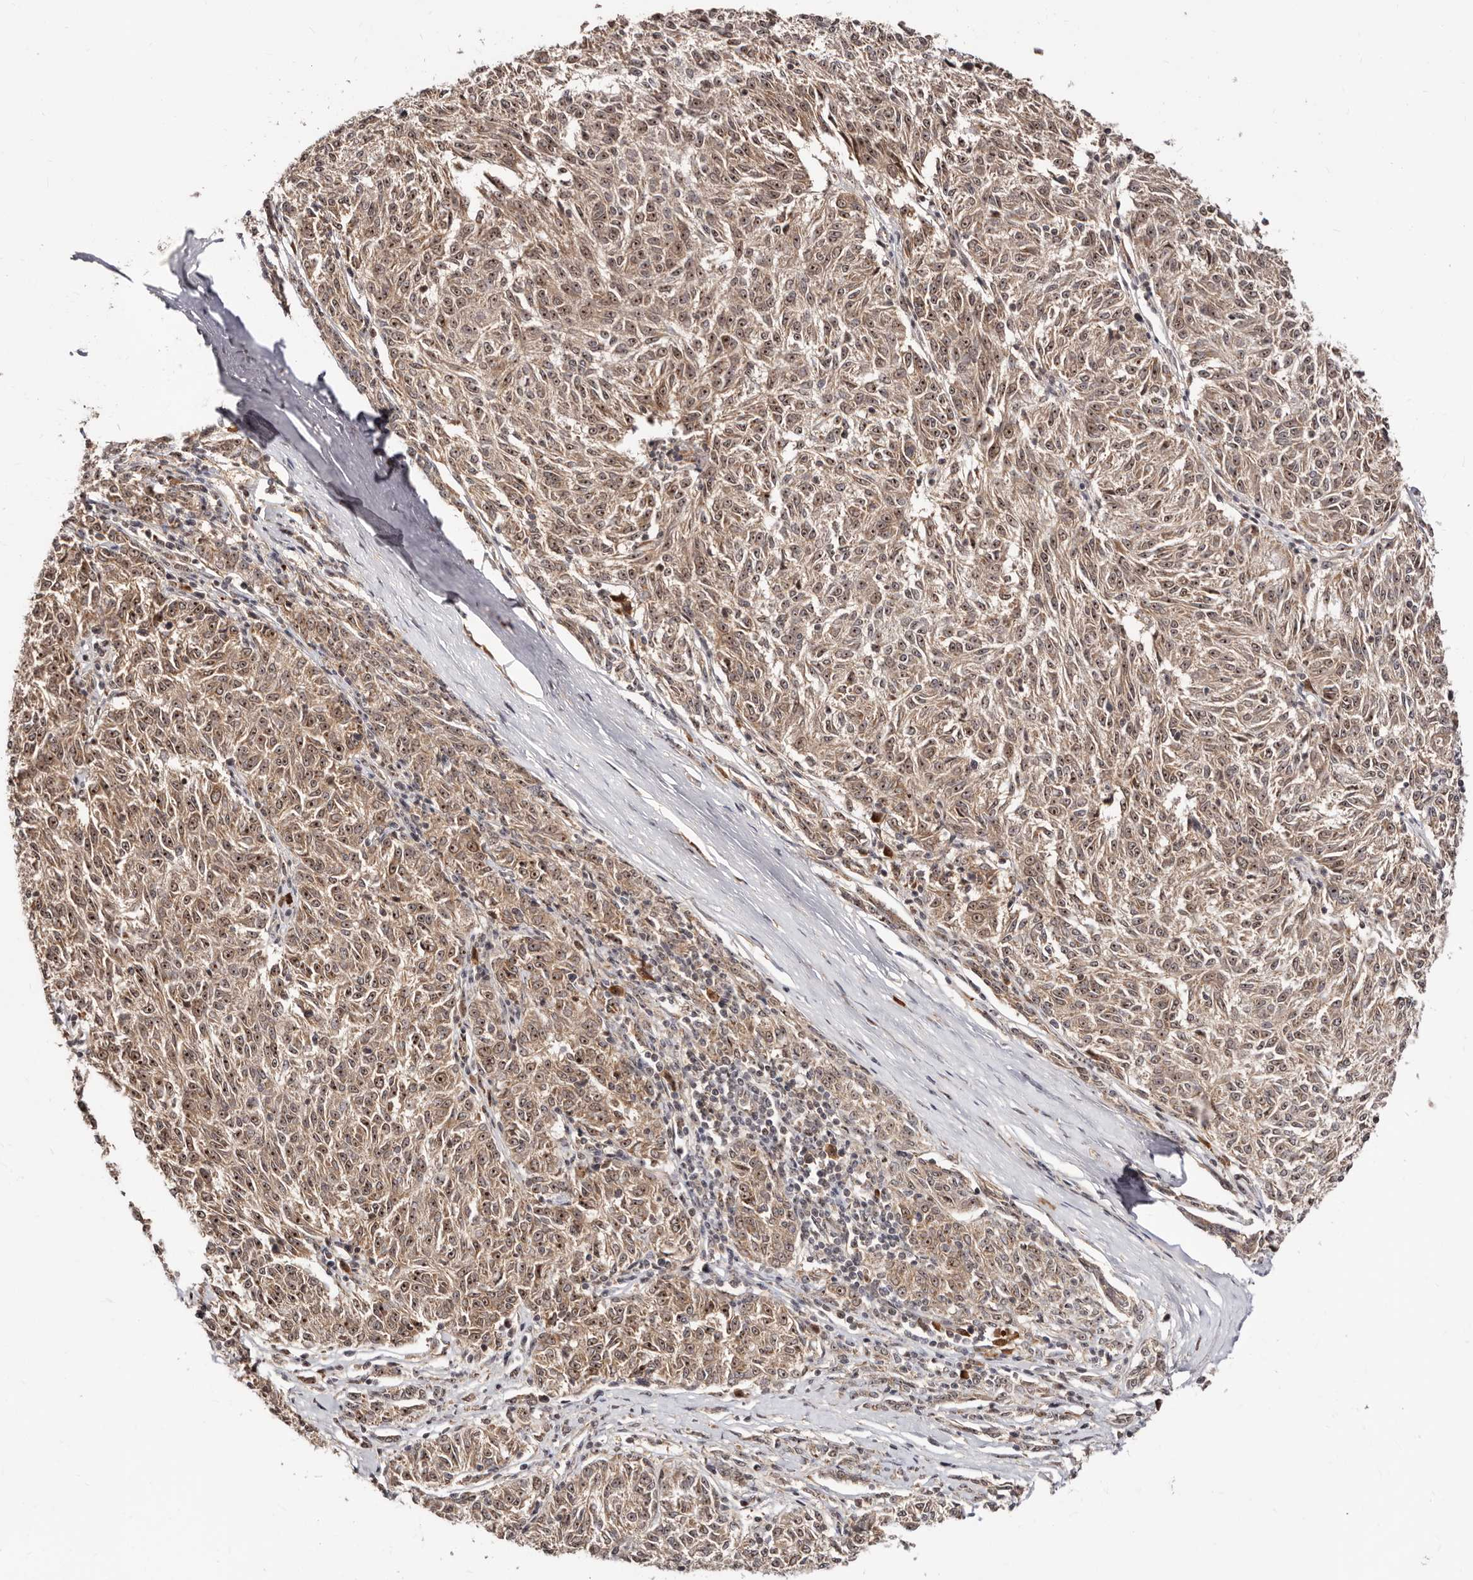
{"staining": {"intensity": "moderate", "quantity": ">75%", "location": "cytoplasmic/membranous,nuclear"}, "tissue": "melanoma", "cell_type": "Tumor cells", "image_type": "cancer", "snomed": [{"axis": "morphology", "description": "Malignant melanoma, NOS"}, {"axis": "topography", "description": "Skin"}], "caption": "Protein staining of melanoma tissue exhibits moderate cytoplasmic/membranous and nuclear positivity in approximately >75% of tumor cells.", "gene": "APOL6", "patient": {"sex": "female", "age": 72}}